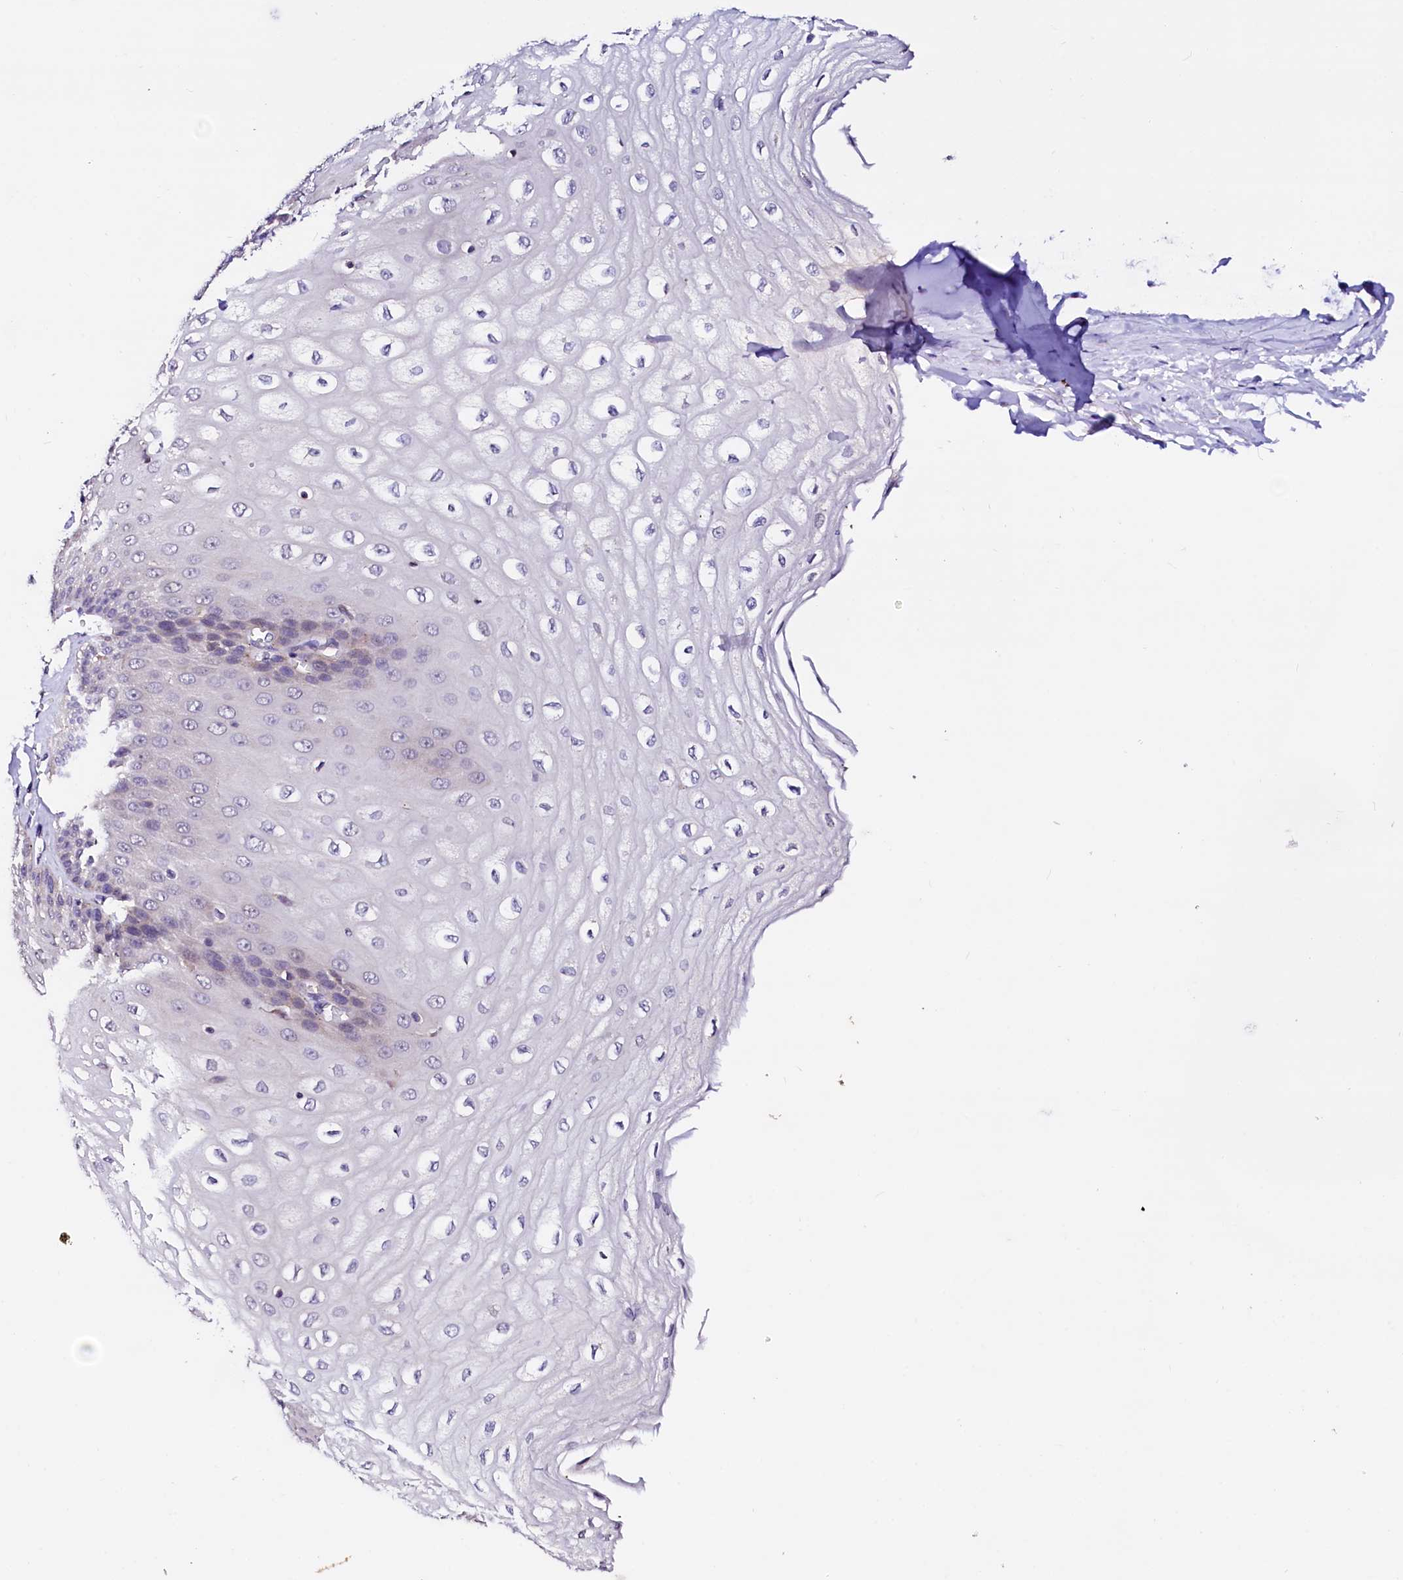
{"staining": {"intensity": "negative", "quantity": "none", "location": "none"}, "tissue": "esophagus", "cell_type": "Squamous epithelial cells", "image_type": "normal", "snomed": [{"axis": "morphology", "description": "Normal tissue, NOS"}, {"axis": "topography", "description": "Esophagus"}], "caption": "High power microscopy histopathology image of an immunohistochemistry (IHC) image of unremarkable esophagus, revealing no significant staining in squamous epithelial cells.", "gene": "NALF1", "patient": {"sex": "male", "age": 60}}